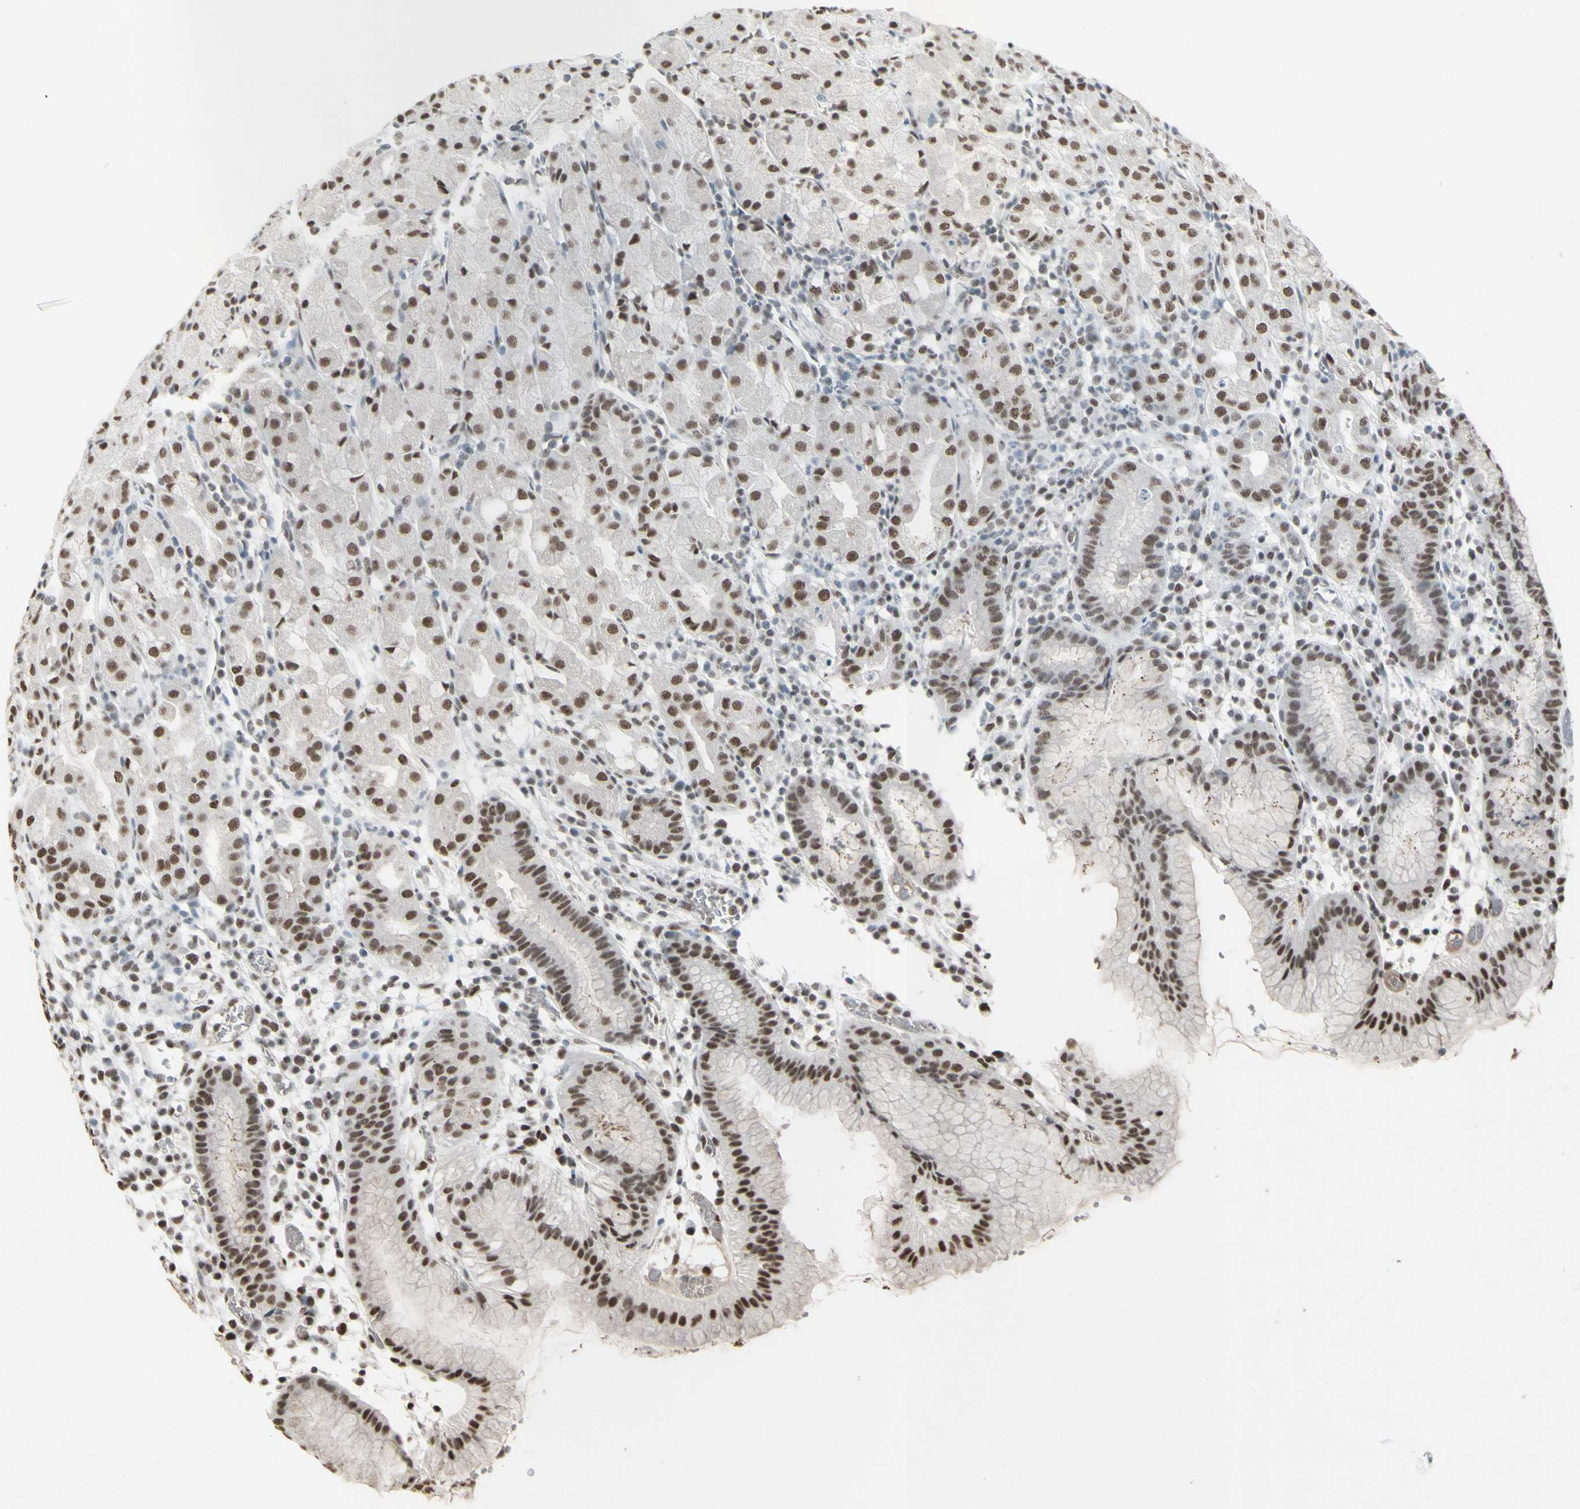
{"staining": {"intensity": "moderate", "quantity": ">75%", "location": "nuclear"}, "tissue": "stomach", "cell_type": "Glandular cells", "image_type": "normal", "snomed": [{"axis": "morphology", "description": "Normal tissue, NOS"}, {"axis": "topography", "description": "Stomach"}, {"axis": "topography", "description": "Stomach, lower"}], "caption": "Protein analysis of unremarkable stomach reveals moderate nuclear expression in approximately >75% of glandular cells.", "gene": "TRIM28", "patient": {"sex": "female", "age": 75}}